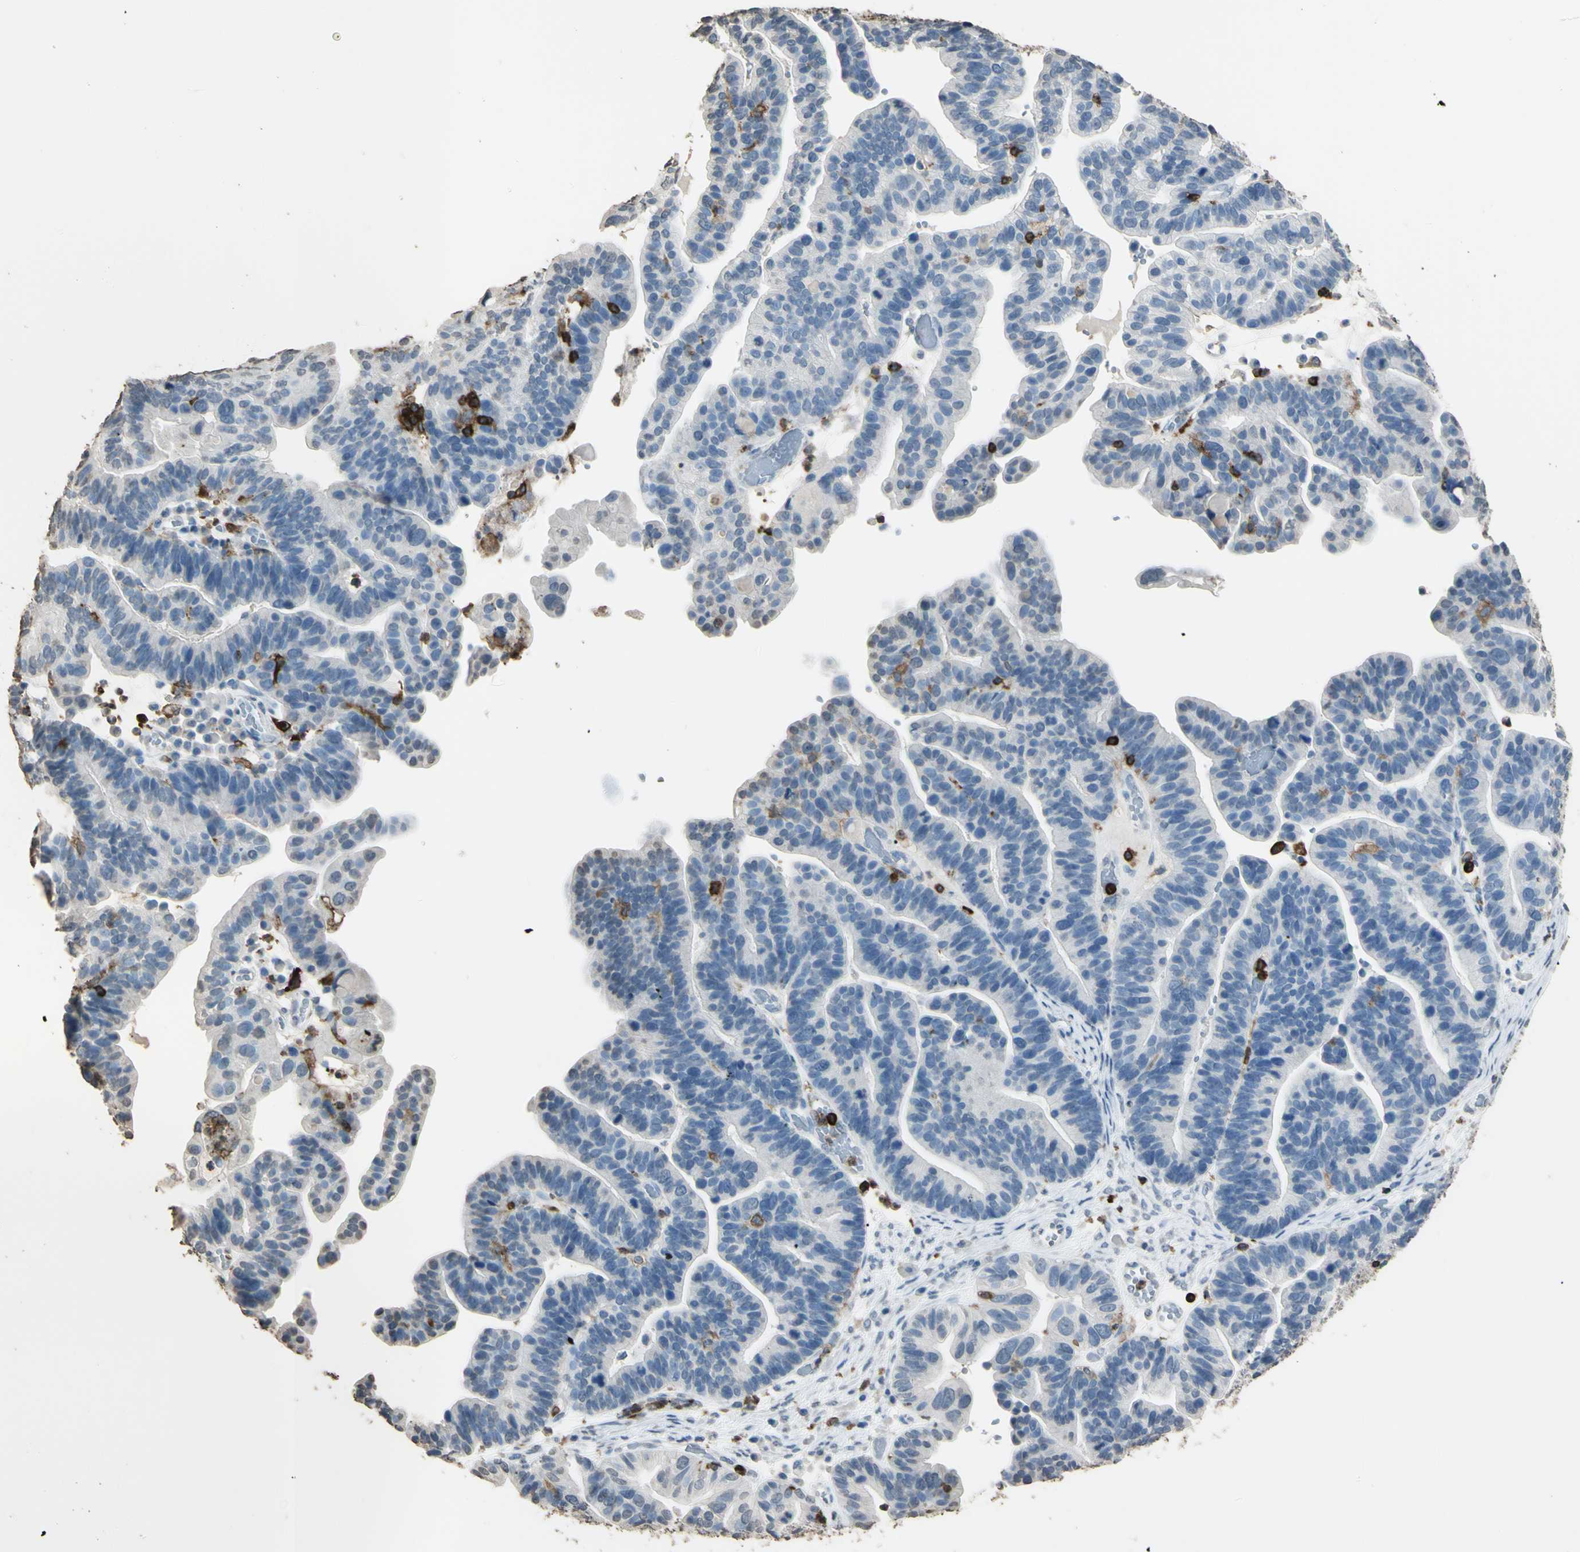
{"staining": {"intensity": "negative", "quantity": "none", "location": "none"}, "tissue": "ovarian cancer", "cell_type": "Tumor cells", "image_type": "cancer", "snomed": [{"axis": "morphology", "description": "Cystadenocarcinoma, serous, NOS"}, {"axis": "topography", "description": "Ovary"}], "caption": "Tumor cells show no significant protein positivity in ovarian cancer. (DAB (3,3'-diaminobenzidine) immunohistochemistry (IHC) visualized using brightfield microscopy, high magnification).", "gene": "PSTPIP1", "patient": {"sex": "female", "age": 56}}